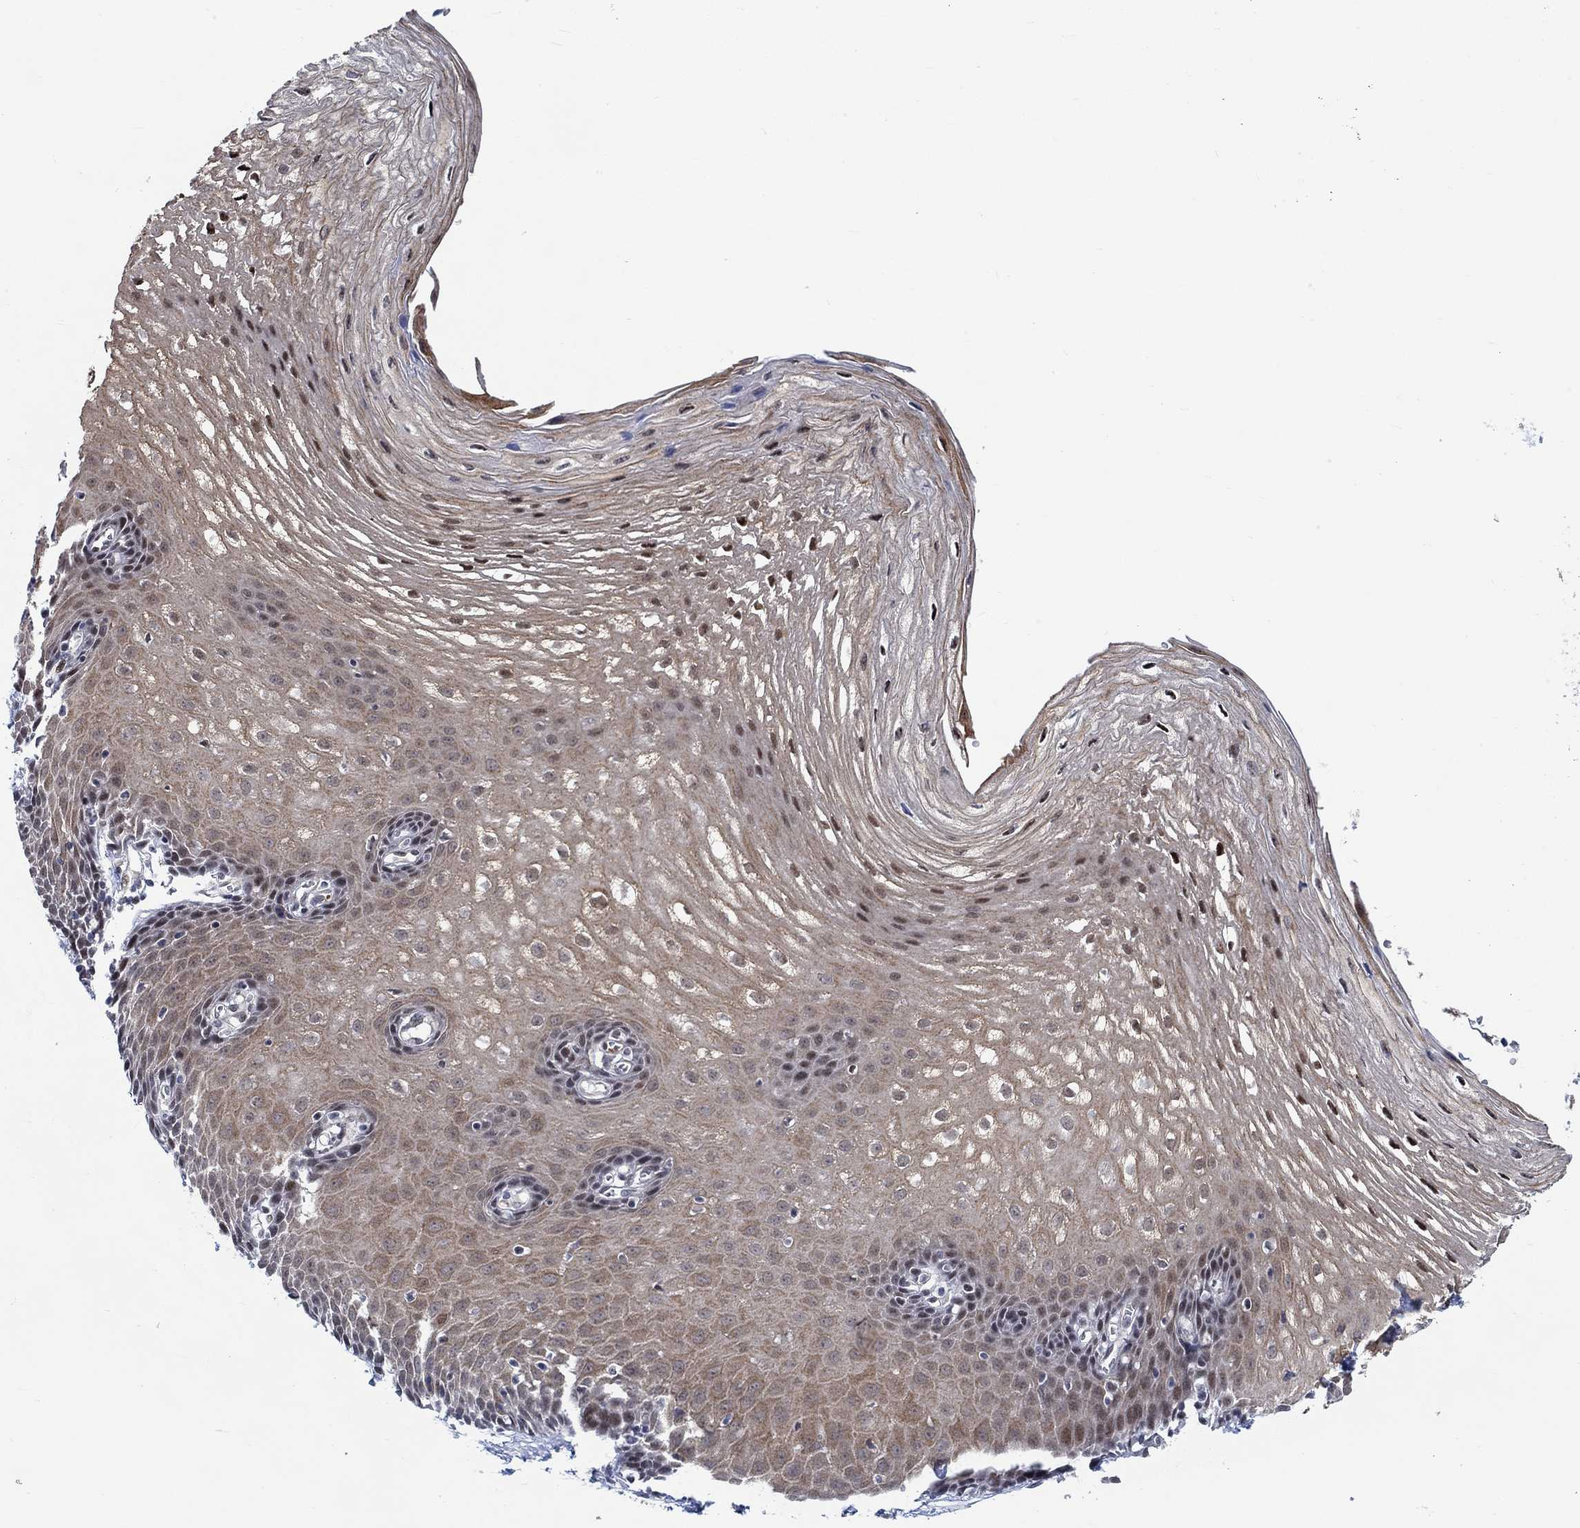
{"staining": {"intensity": "moderate", "quantity": "25%-75%", "location": "cytoplasmic/membranous,nuclear"}, "tissue": "esophagus", "cell_type": "Squamous epithelial cells", "image_type": "normal", "snomed": [{"axis": "morphology", "description": "Normal tissue, NOS"}, {"axis": "topography", "description": "Esophagus"}], "caption": "Esophagus stained with DAB immunohistochemistry (IHC) reveals medium levels of moderate cytoplasmic/membranous,nuclear expression in approximately 25%-75% of squamous epithelial cells.", "gene": "KCNH8", "patient": {"sex": "male", "age": 72}}